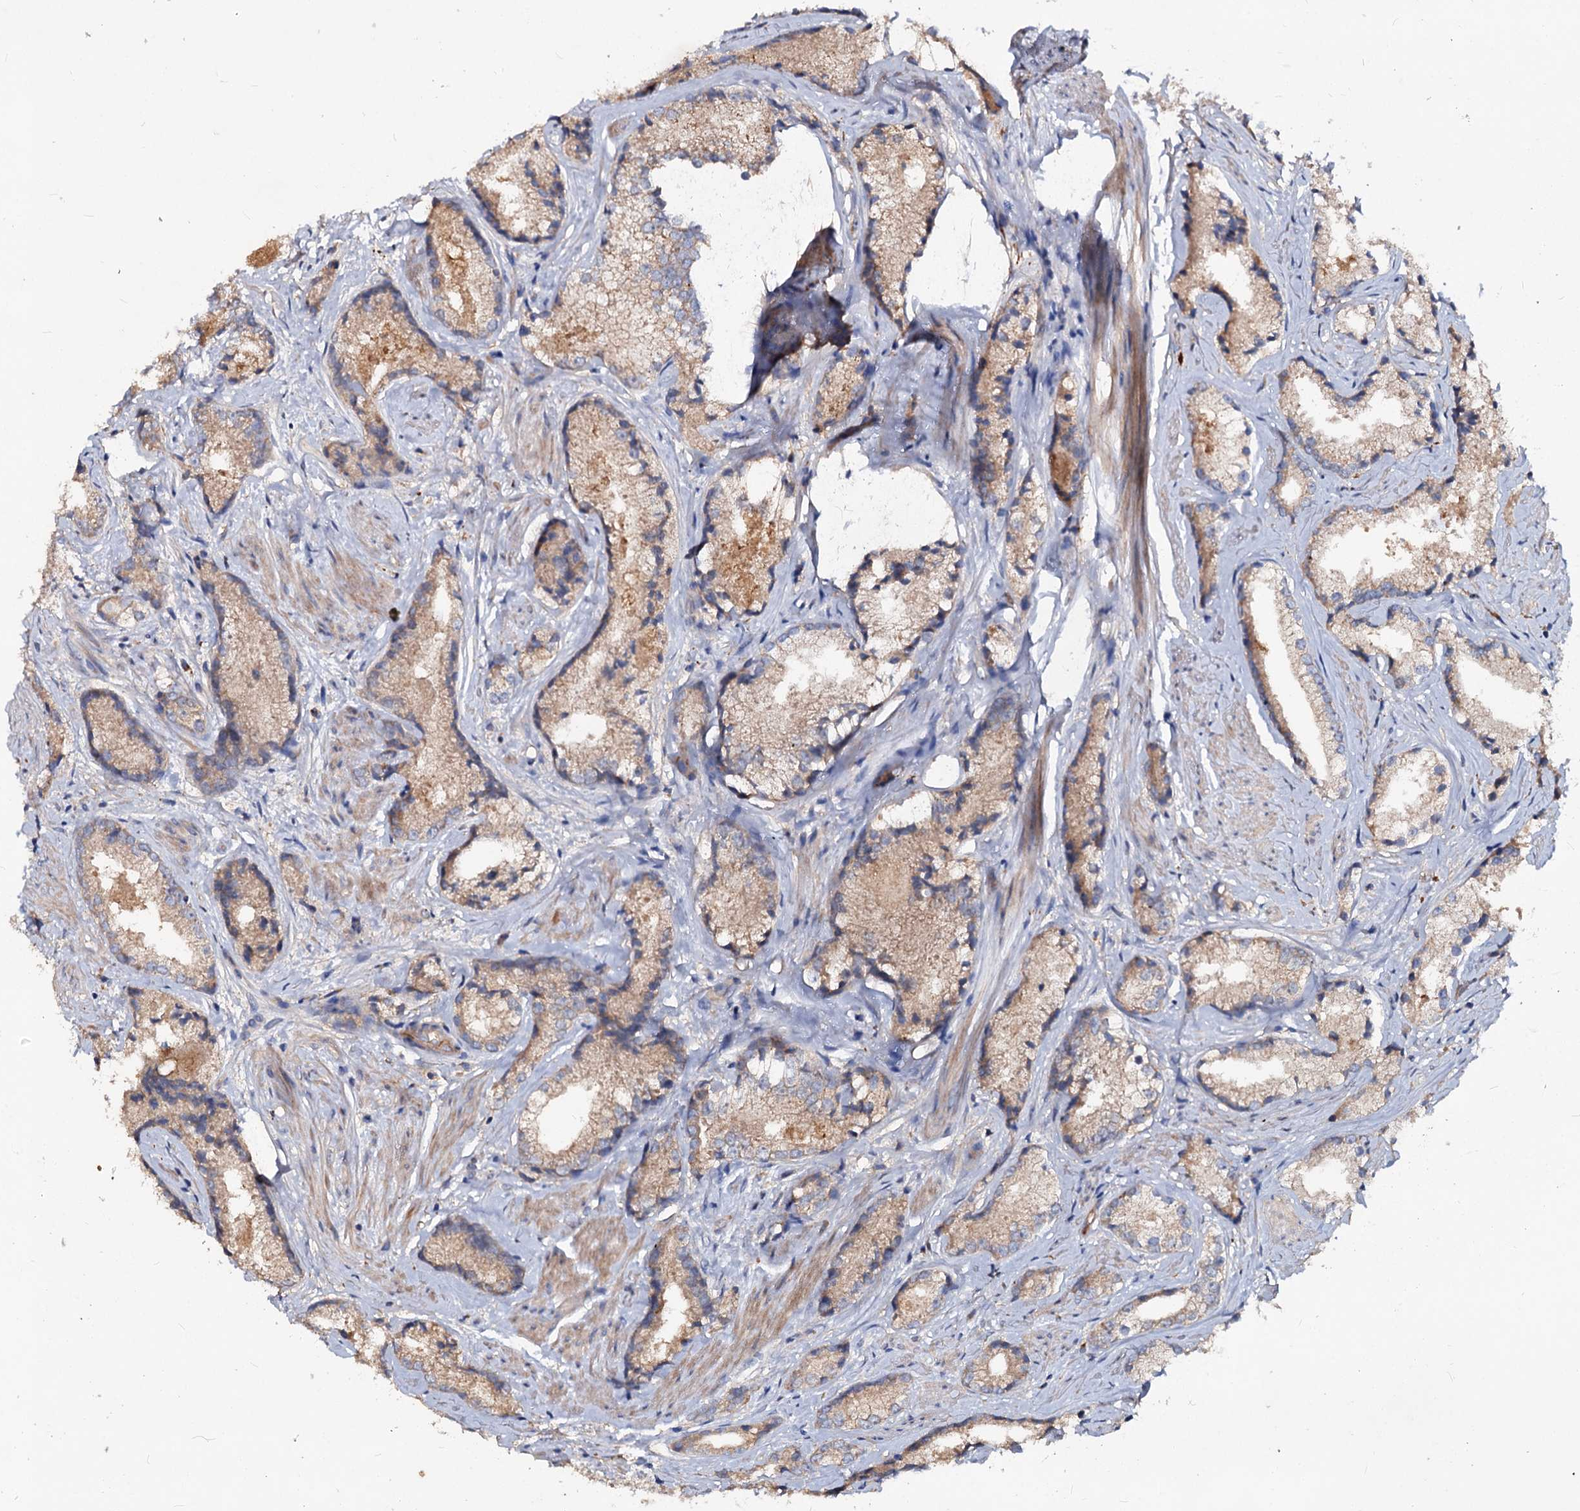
{"staining": {"intensity": "moderate", "quantity": ">75%", "location": "cytoplasmic/membranous"}, "tissue": "prostate cancer", "cell_type": "Tumor cells", "image_type": "cancer", "snomed": [{"axis": "morphology", "description": "Adenocarcinoma, High grade"}, {"axis": "topography", "description": "Prostate"}], "caption": "Human adenocarcinoma (high-grade) (prostate) stained with a protein marker displays moderate staining in tumor cells.", "gene": "ACY3", "patient": {"sex": "male", "age": 66}}